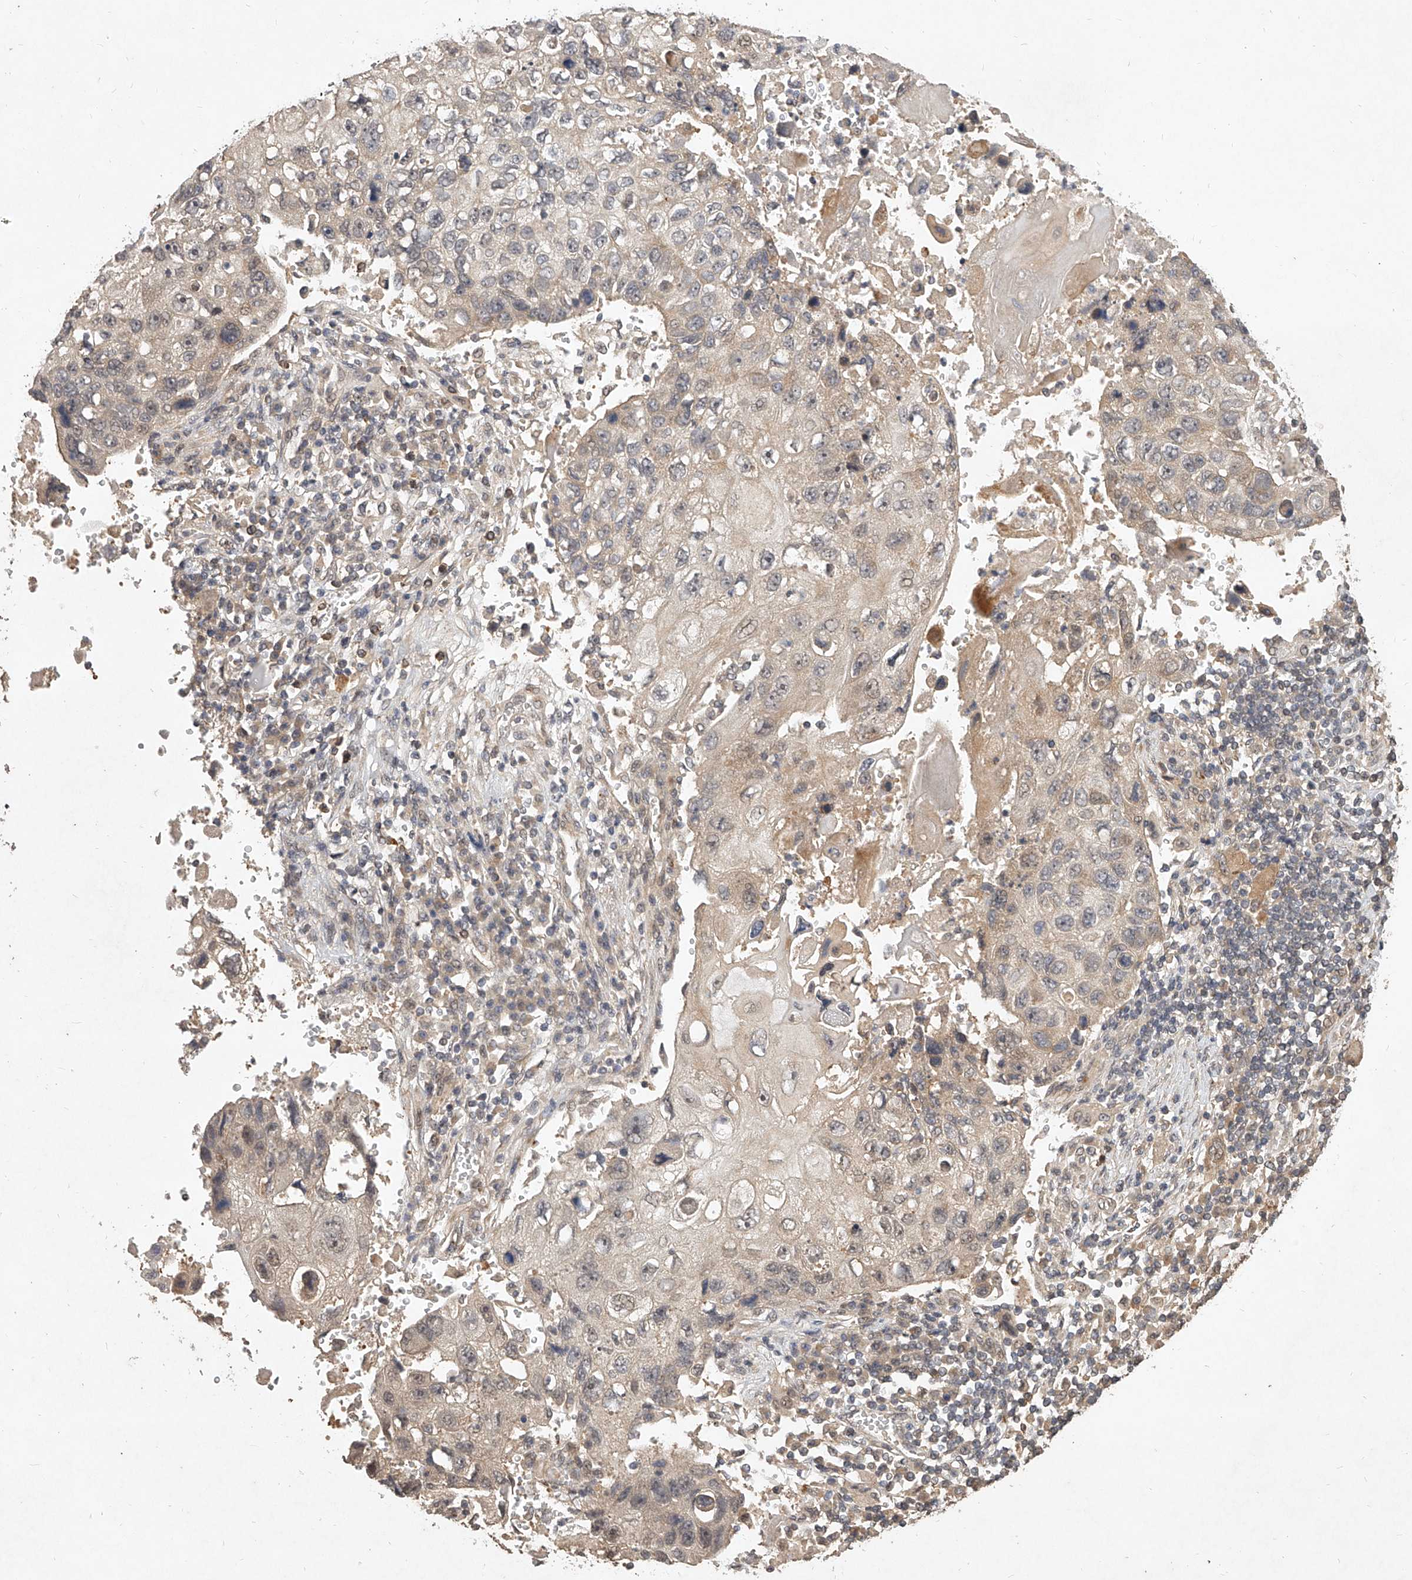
{"staining": {"intensity": "weak", "quantity": "<25%", "location": "cytoplasmic/membranous"}, "tissue": "lung cancer", "cell_type": "Tumor cells", "image_type": "cancer", "snomed": [{"axis": "morphology", "description": "Squamous cell carcinoma, NOS"}, {"axis": "topography", "description": "Lung"}], "caption": "High power microscopy micrograph of an immunohistochemistry (IHC) histopathology image of lung squamous cell carcinoma, revealing no significant staining in tumor cells. (DAB (3,3'-diaminobenzidine) immunohistochemistry, high magnification).", "gene": "SLC37A1", "patient": {"sex": "male", "age": 61}}